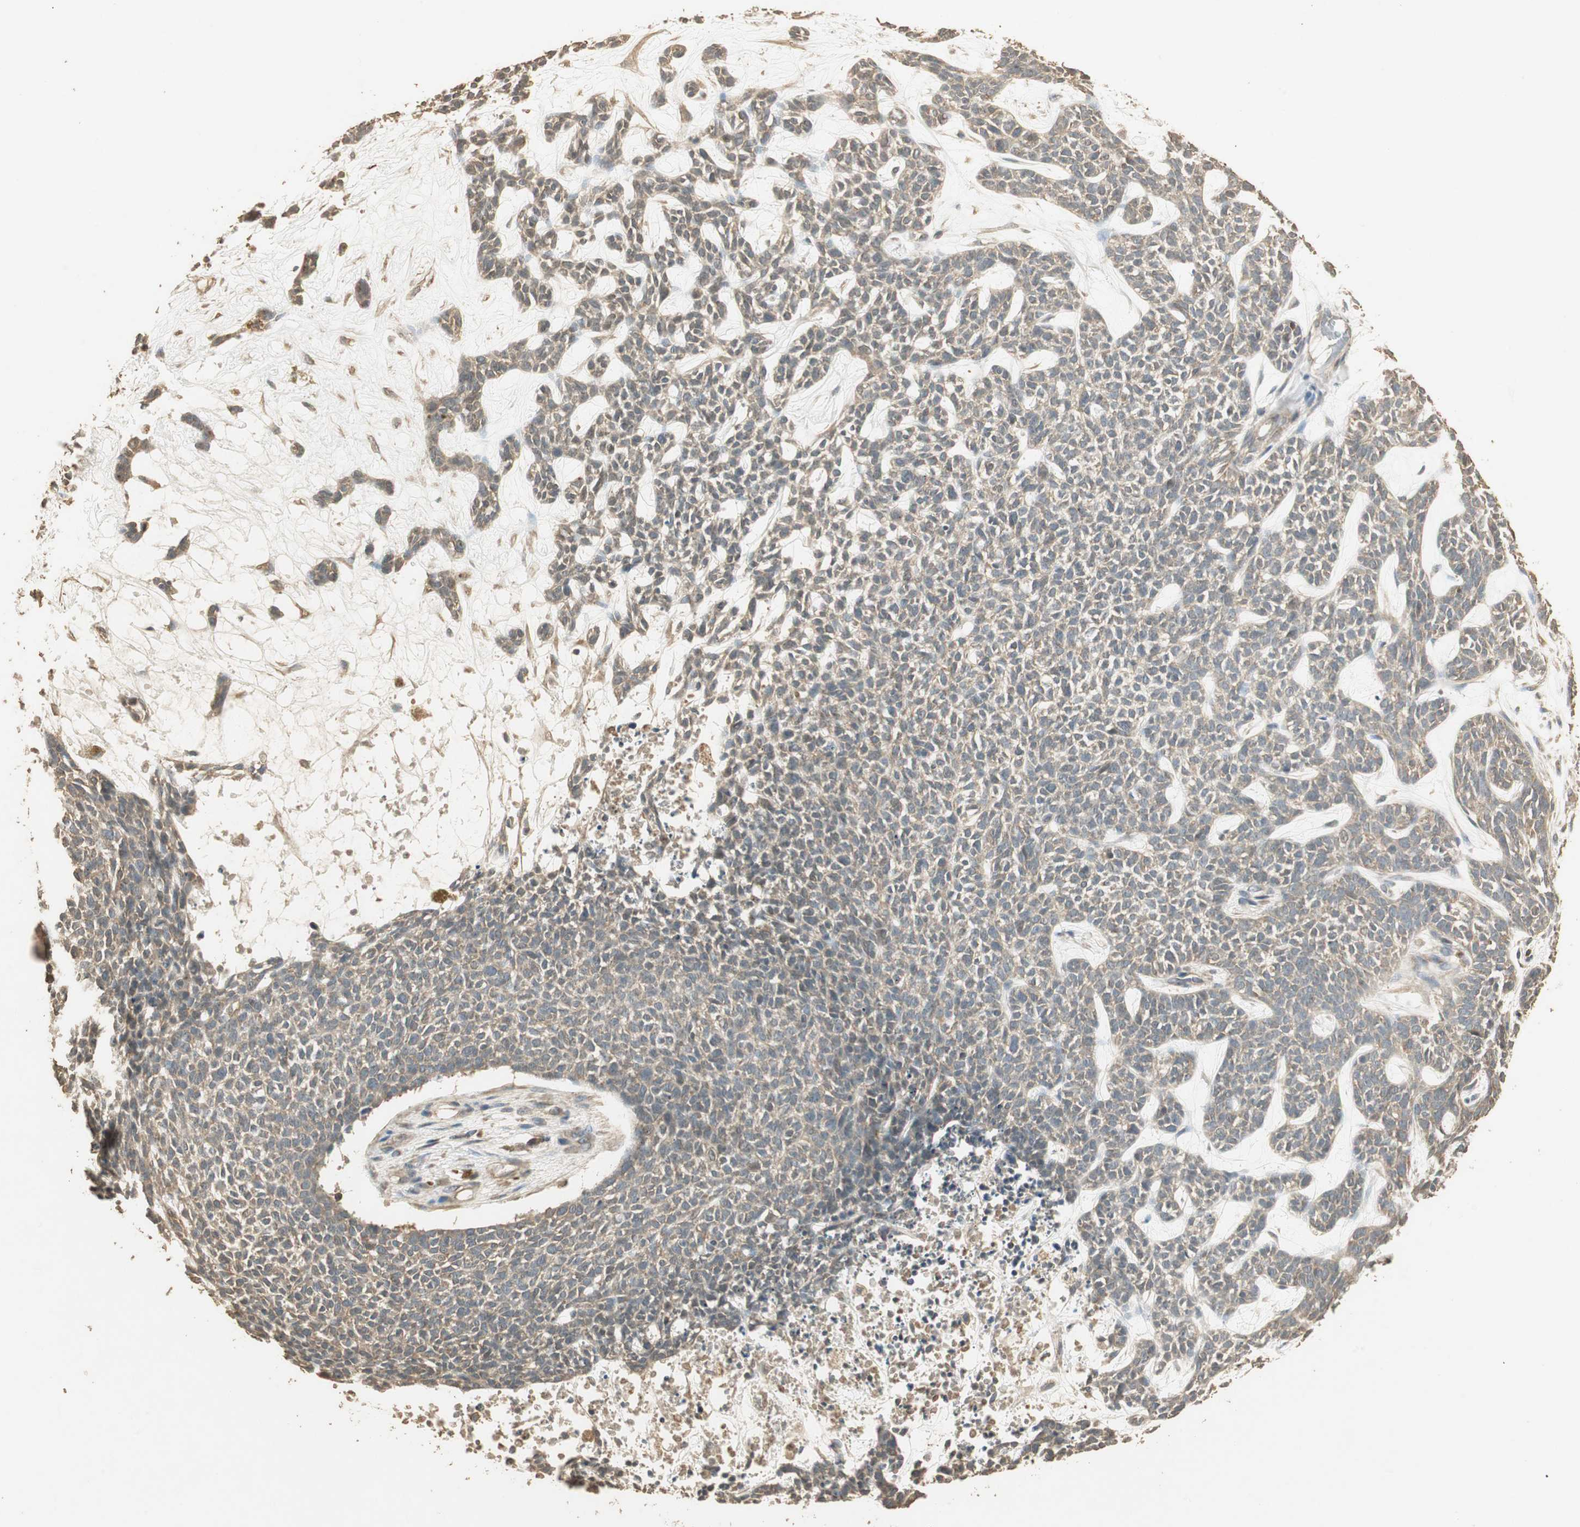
{"staining": {"intensity": "weak", "quantity": ">75%", "location": "cytoplasmic/membranous"}, "tissue": "skin cancer", "cell_type": "Tumor cells", "image_type": "cancer", "snomed": [{"axis": "morphology", "description": "Basal cell carcinoma"}, {"axis": "topography", "description": "Skin"}], "caption": "Brown immunohistochemical staining in skin cancer shows weak cytoplasmic/membranous positivity in approximately >75% of tumor cells. (DAB (3,3'-diaminobenzidine) IHC with brightfield microscopy, high magnification).", "gene": "USP2", "patient": {"sex": "female", "age": 84}}